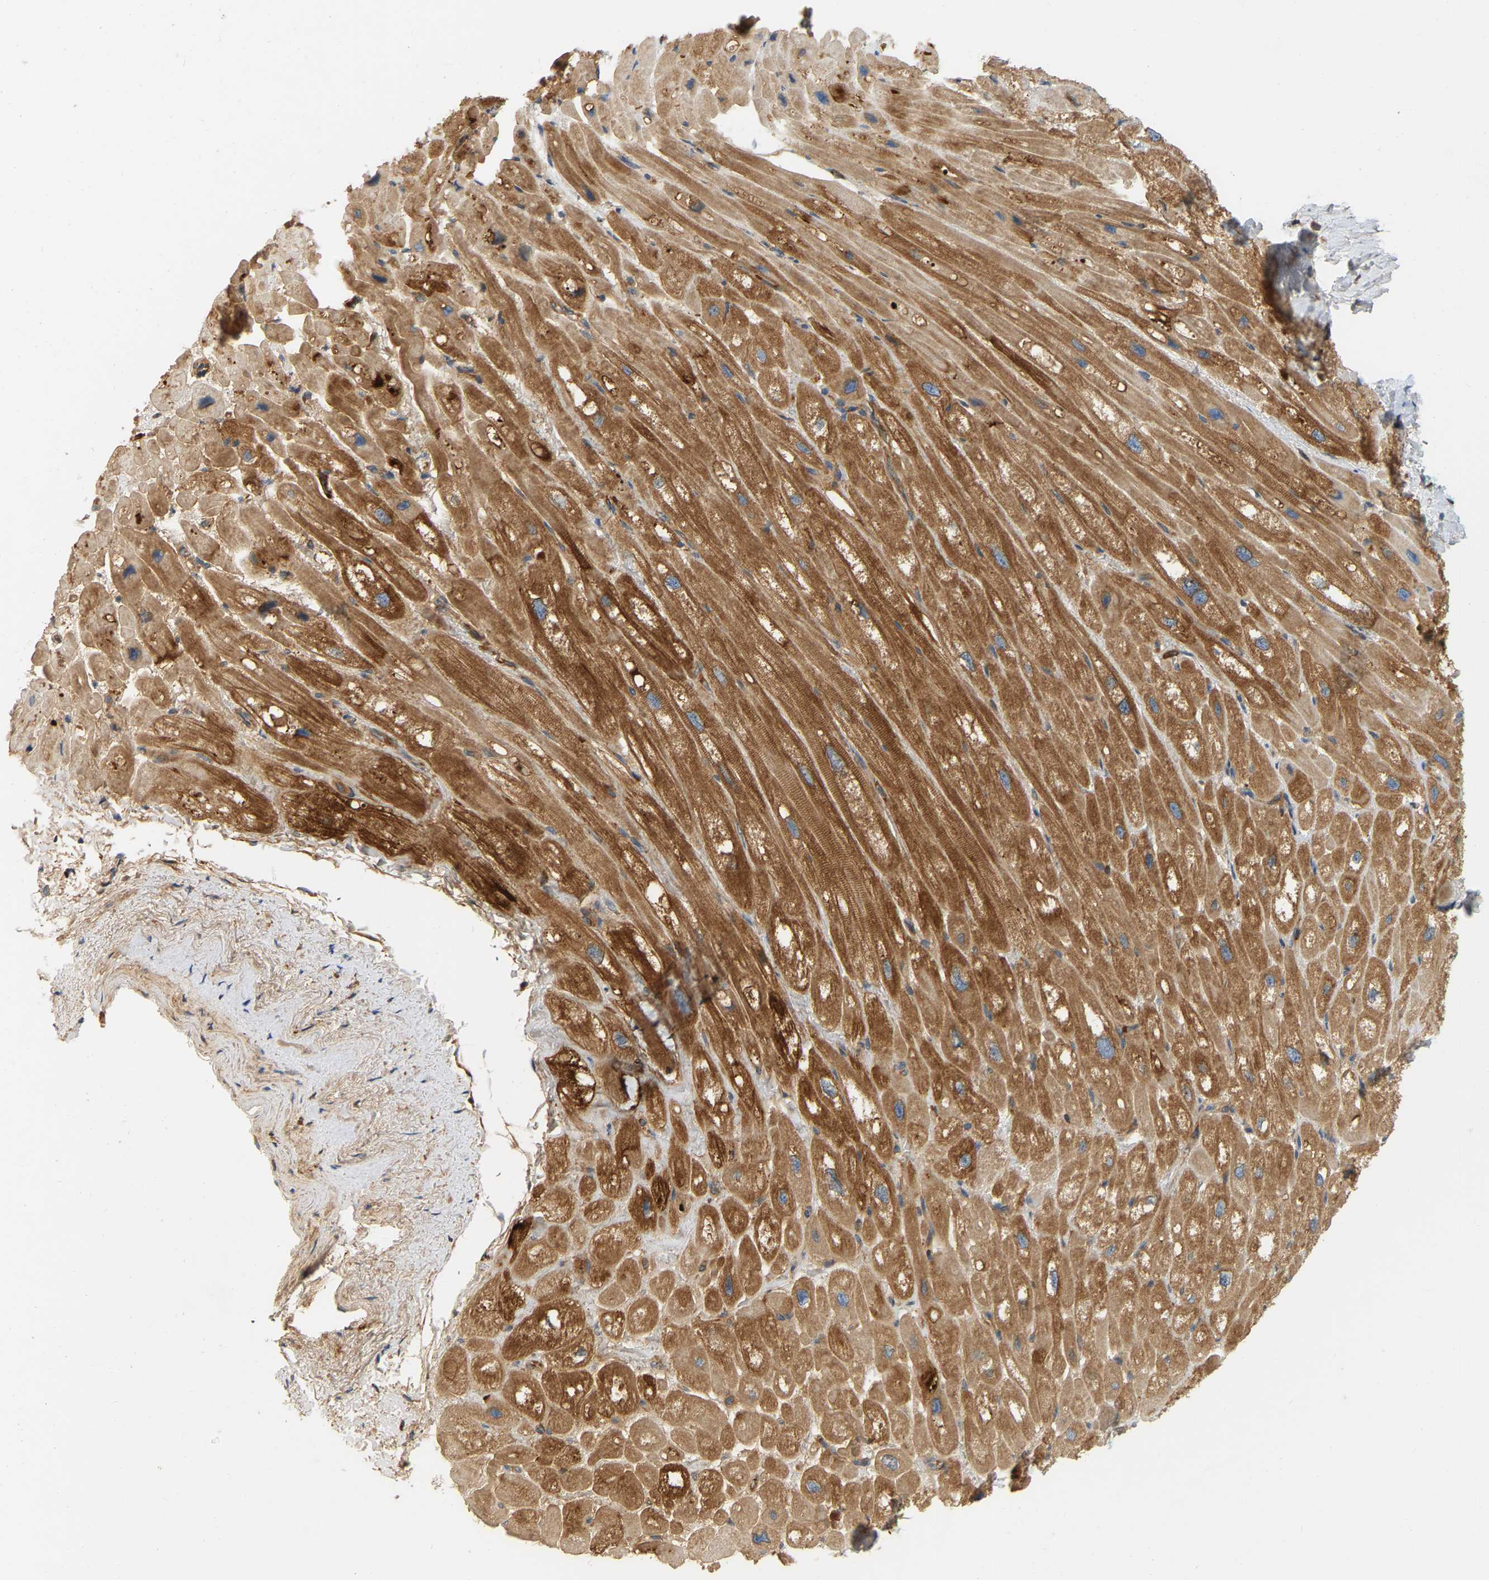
{"staining": {"intensity": "strong", "quantity": "25%-75%", "location": "cytoplasmic/membranous"}, "tissue": "heart muscle", "cell_type": "Cardiomyocytes", "image_type": "normal", "snomed": [{"axis": "morphology", "description": "Normal tissue, NOS"}, {"axis": "topography", "description": "Heart"}], "caption": "Cardiomyocytes show high levels of strong cytoplasmic/membranous positivity in approximately 25%-75% of cells in normal human heart muscle. (DAB IHC, brown staining for protein, blue staining for nuclei).", "gene": "AKAP13", "patient": {"sex": "male", "age": 49}}